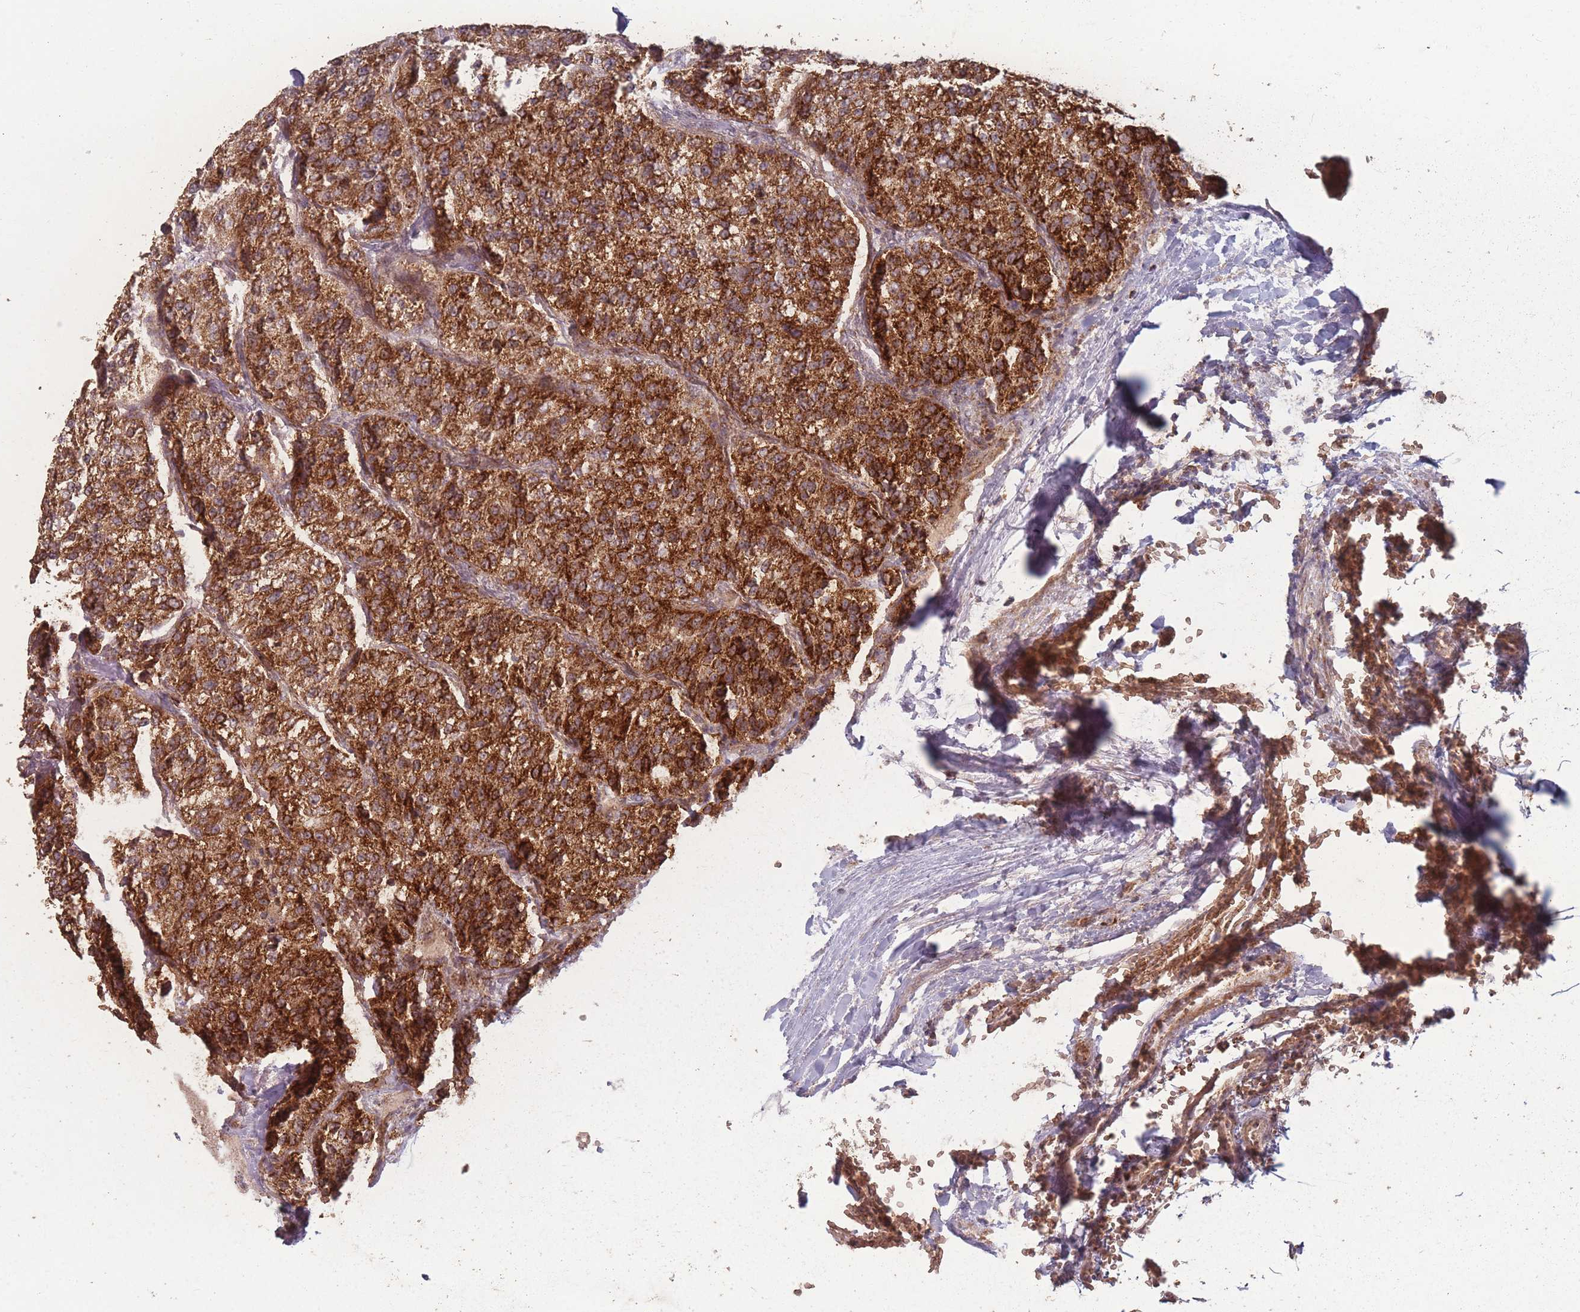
{"staining": {"intensity": "strong", "quantity": ">75%", "location": "cytoplasmic/membranous"}, "tissue": "renal cancer", "cell_type": "Tumor cells", "image_type": "cancer", "snomed": [{"axis": "morphology", "description": "Adenocarcinoma, NOS"}, {"axis": "topography", "description": "Kidney"}], "caption": "A histopathology image of human renal cancer stained for a protein shows strong cytoplasmic/membranous brown staining in tumor cells. The protein is shown in brown color, while the nuclei are stained blue.", "gene": "LYRM7", "patient": {"sex": "female", "age": 63}}